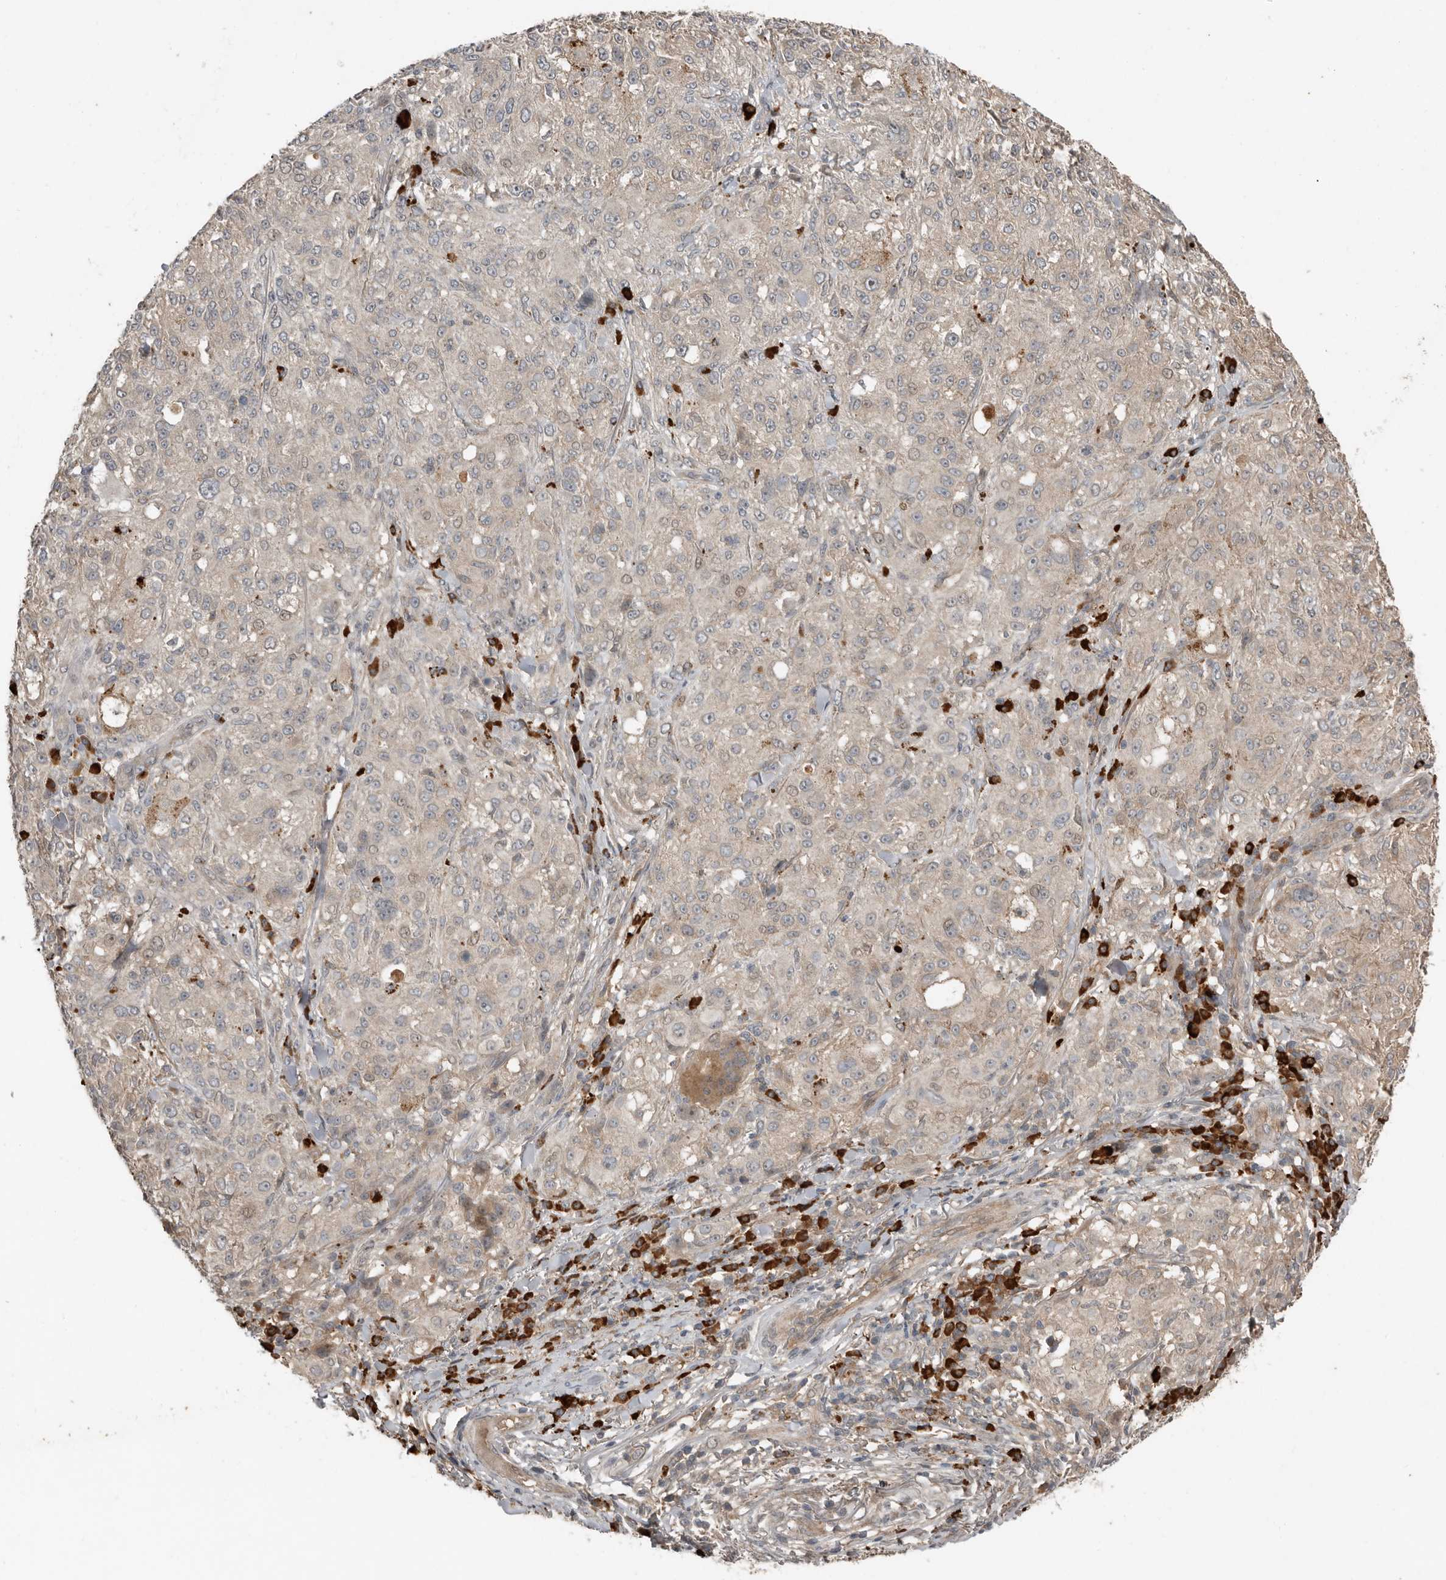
{"staining": {"intensity": "negative", "quantity": "none", "location": "none"}, "tissue": "melanoma", "cell_type": "Tumor cells", "image_type": "cancer", "snomed": [{"axis": "morphology", "description": "Necrosis, NOS"}, {"axis": "morphology", "description": "Malignant melanoma, NOS"}, {"axis": "topography", "description": "Skin"}], "caption": "Tumor cells are negative for brown protein staining in malignant melanoma.", "gene": "TEAD3", "patient": {"sex": "female", "age": 87}}